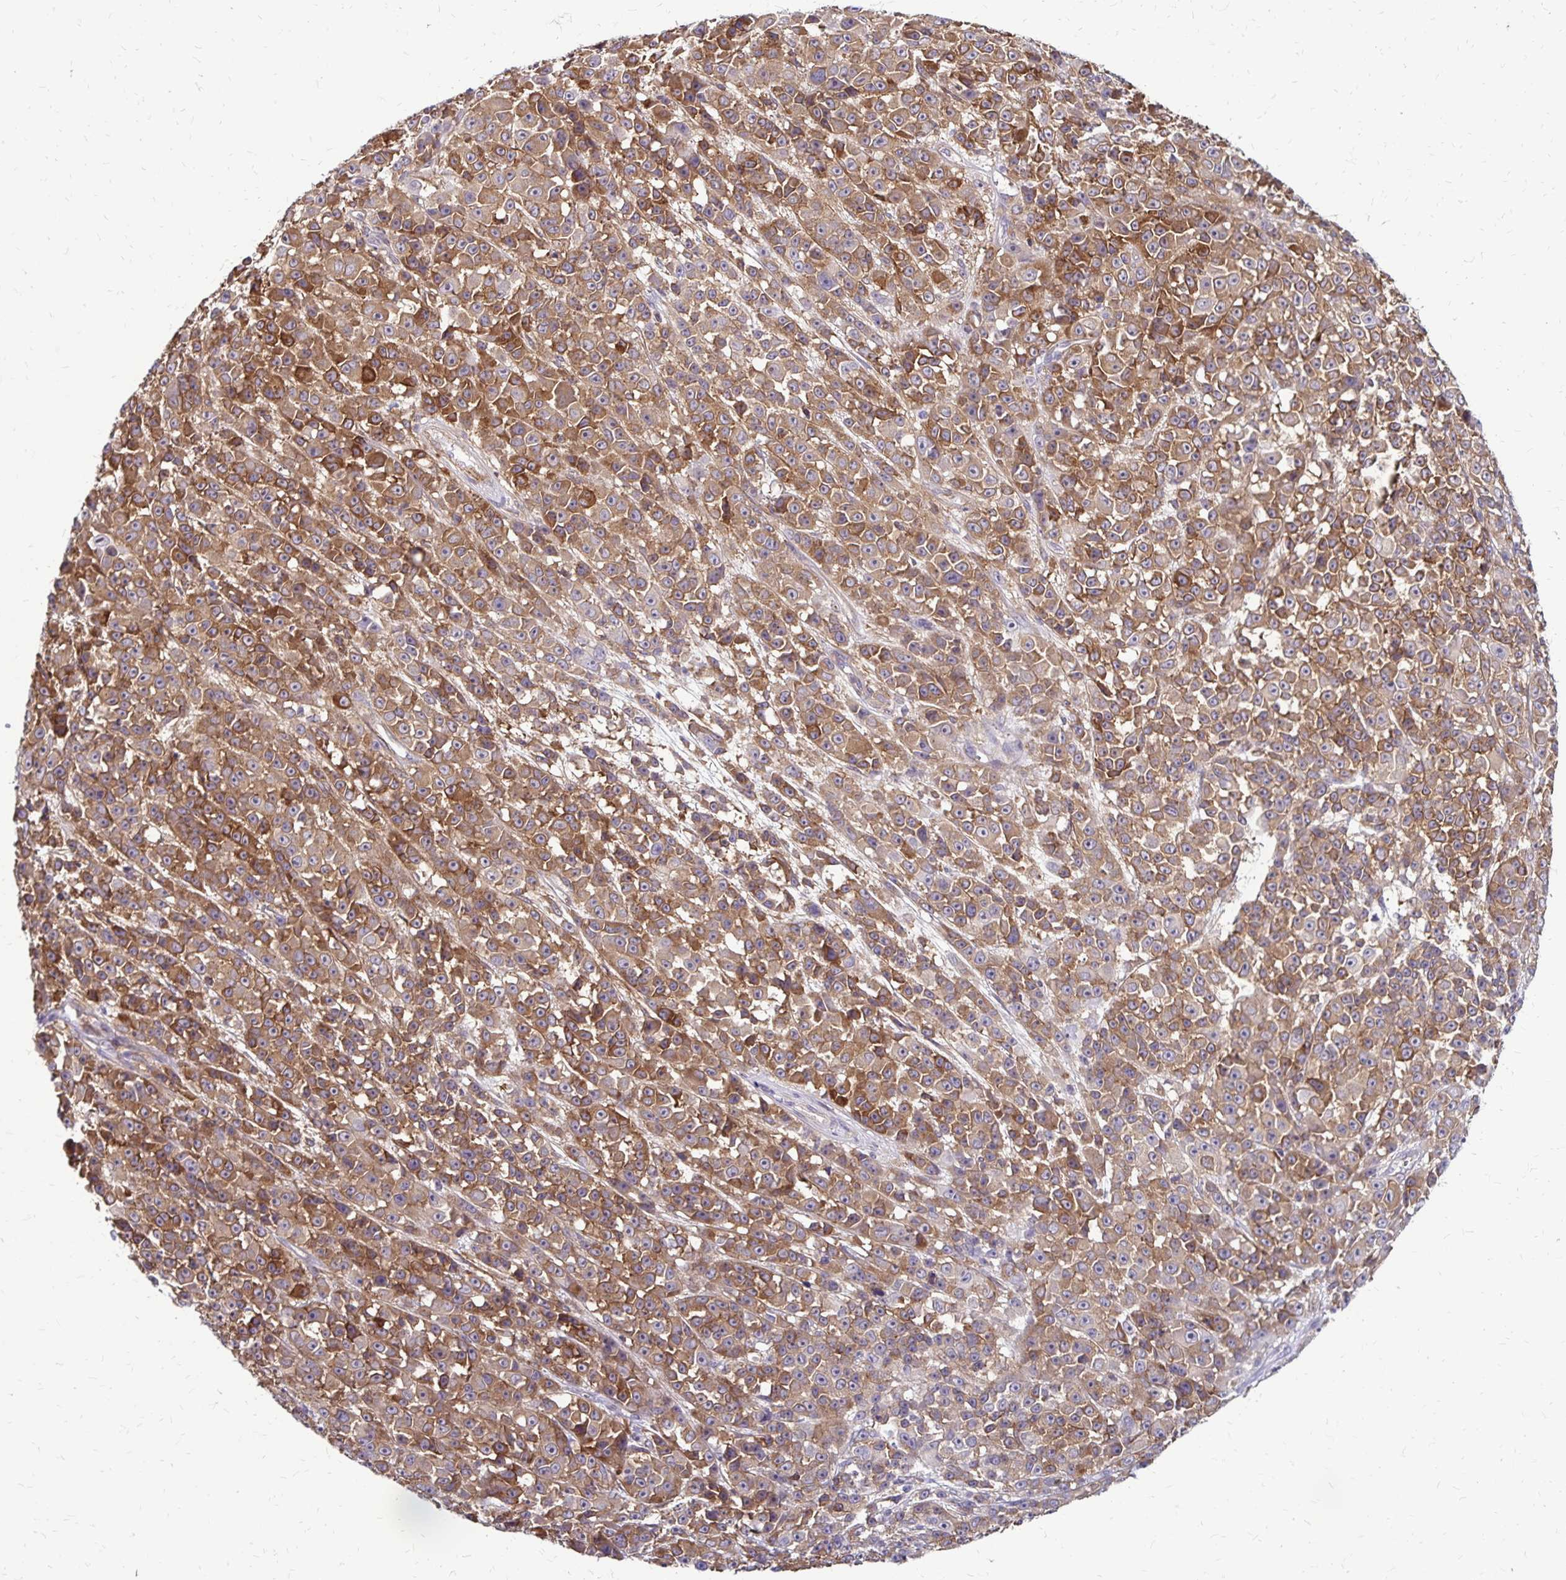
{"staining": {"intensity": "moderate", "quantity": ">75%", "location": "cytoplasmic/membranous"}, "tissue": "melanoma", "cell_type": "Tumor cells", "image_type": "cancer", "snomed": [{"axis": "morphology", "description": "Malignant melanoma, NOS"}, {"axis": "topography", "description": "Skin"}, {"axis": "topography", "description": "Skin of back"}], "caption": "The micrograph shows immunohistochemical staining of malignant melanoma. There is moderate cytoplasmic/membranous staining is appreciated in approximately >75% of tumor cells.", "gene": "TNS3", "patient": {"sex": "male", "age": 91}}